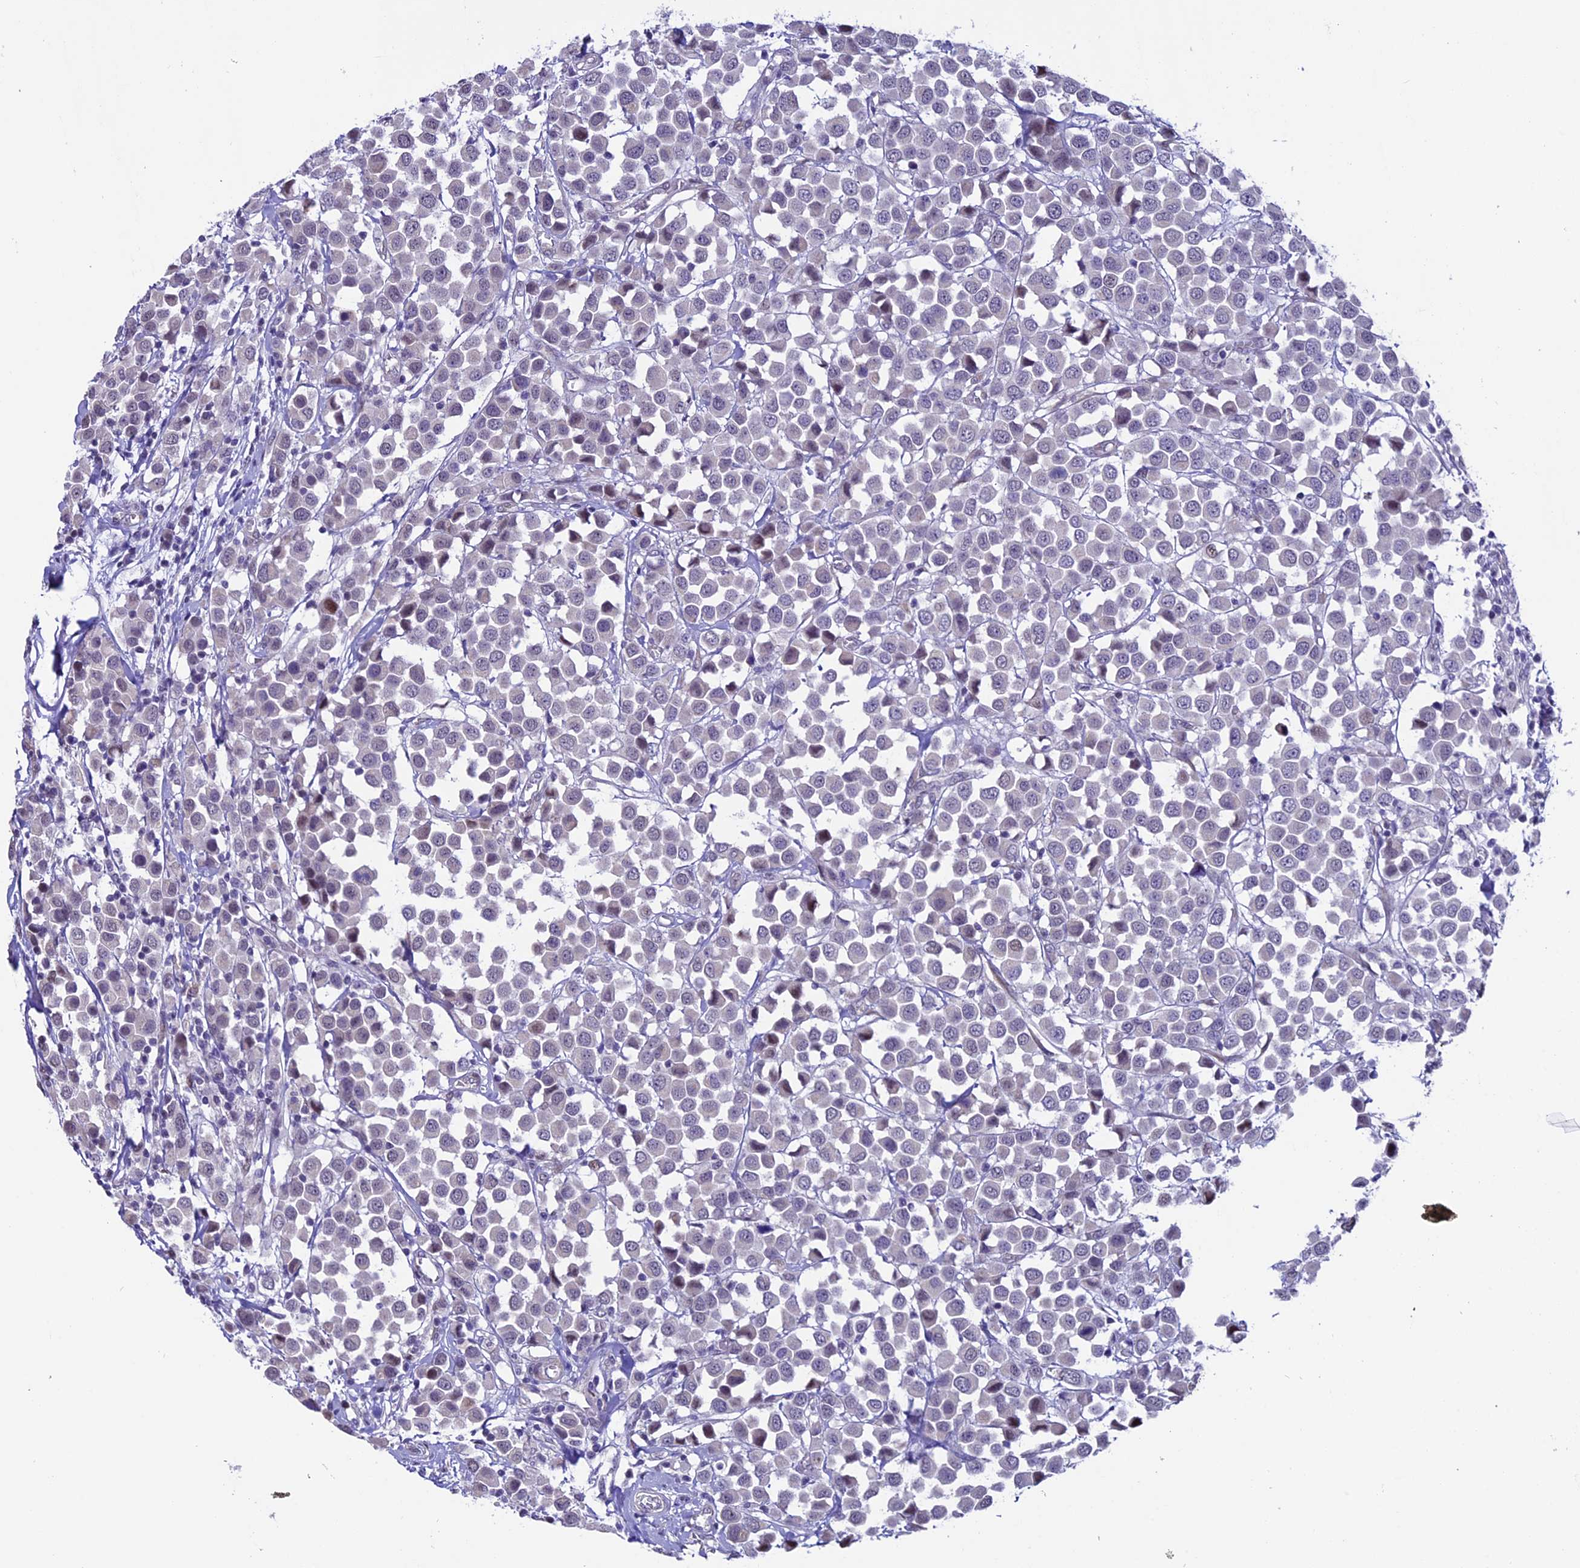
{"staining": {"intensity": "negative", "quantity": "none", "location": "none"}, "tissue": "breast cancer", "cell_type": "Tumor cells", "image_type": "cancer", "snomed": [{"axis": "morphology", "description": "Duct carcinoma"}, {"axis": "topography", "description": "Breast"}], "caption": "DAB immunohistochemical staining of human breast cancer shows no significant positivity in tumor cells.", "gene": "TMEM171", "patient": {"sex": "female", "age": 61}}